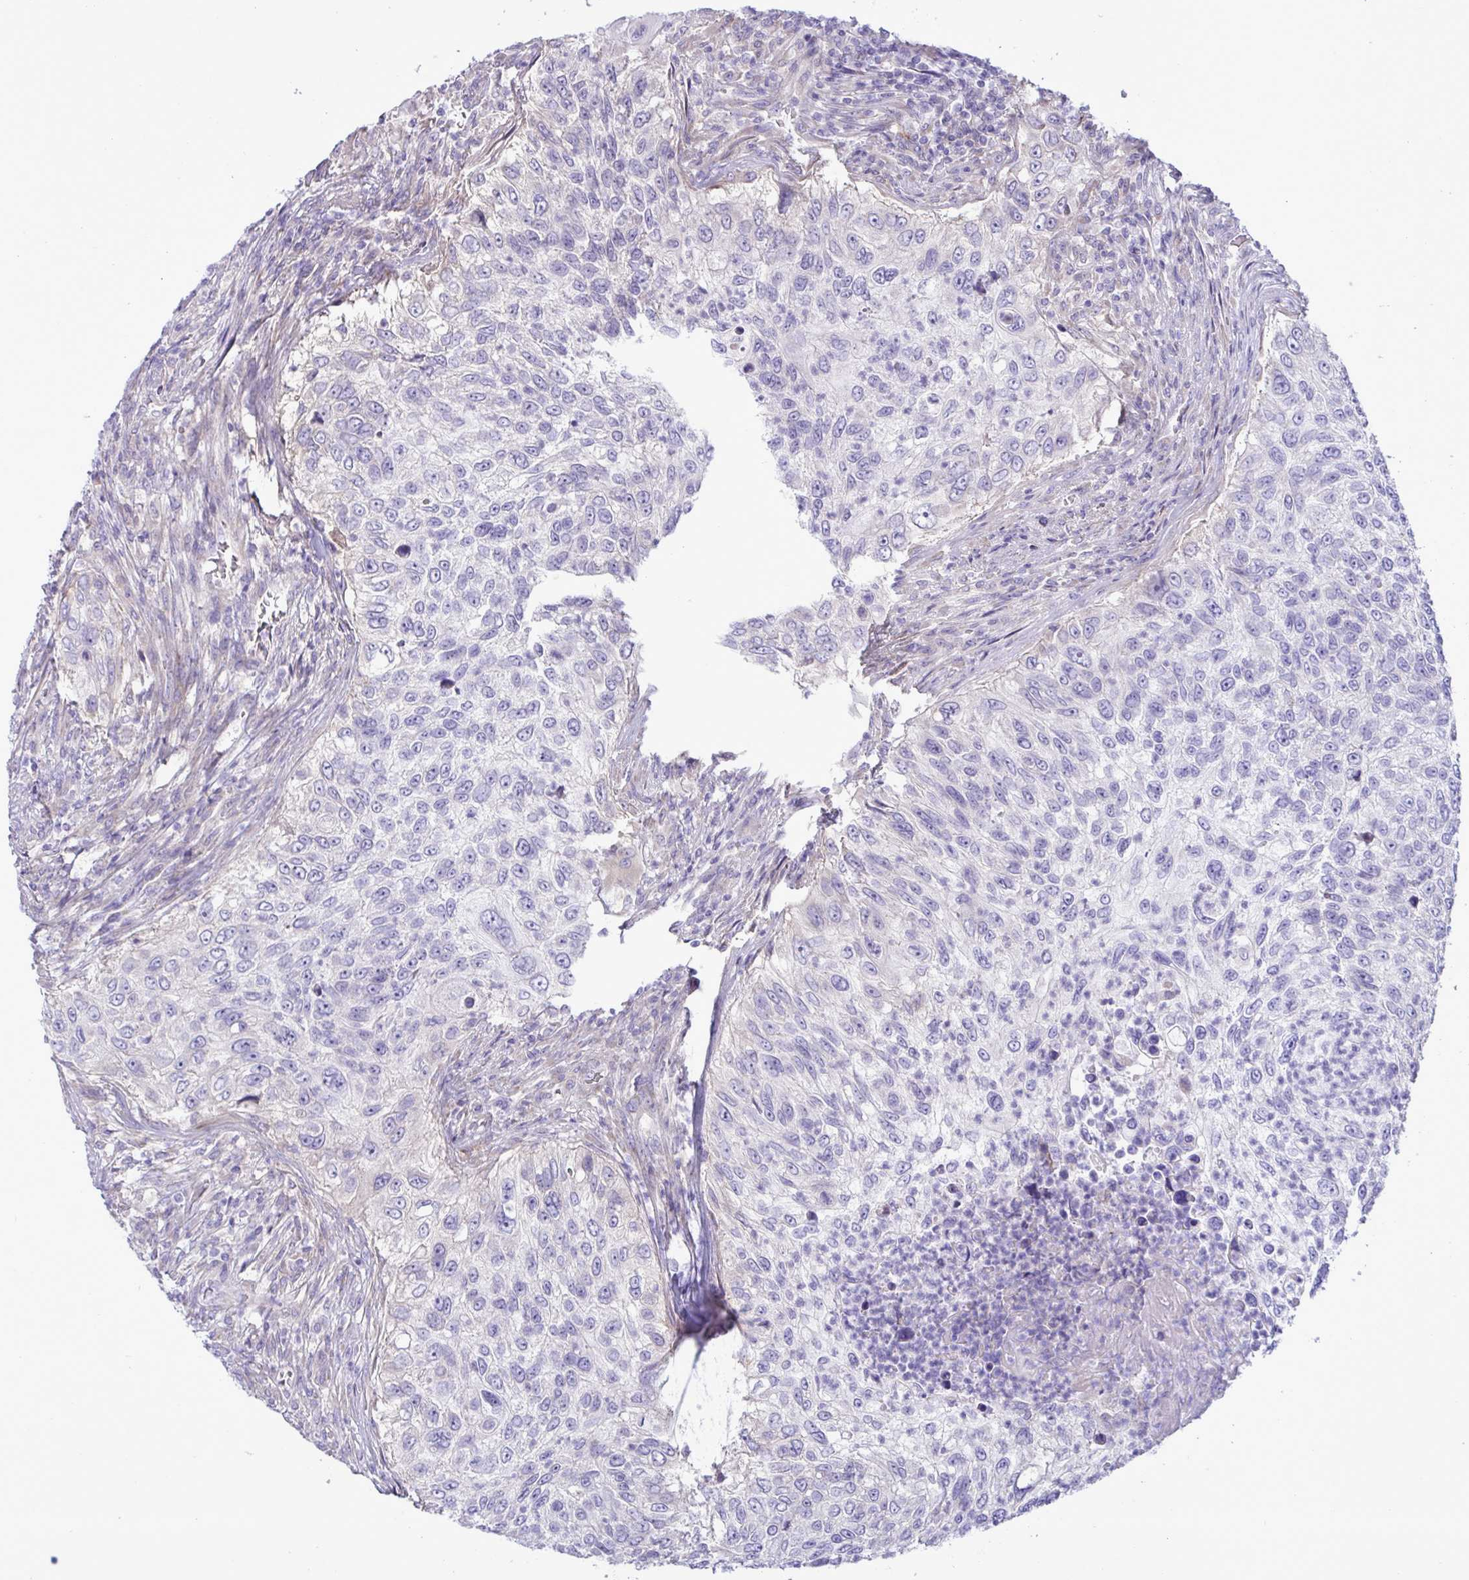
{"staining": {"intensity": "negative", "quantity": "none", "location": "none"}, "tissue": "urothelial cancer", "cell_type": "Tumor cells", "image_type": "cancer", "snomed": [{"axis": "morphology", "description": "Urothelial carcinoma, High grade"}, {"axis": "topography", "description": "Urinary bladder"}], "caption": "This is an immunohistochemistry image of human urothelial cancer. There is no staining in tumor cells.", "gene": "FAM86B1", "patient": {"sex": "female", "age": 60}}